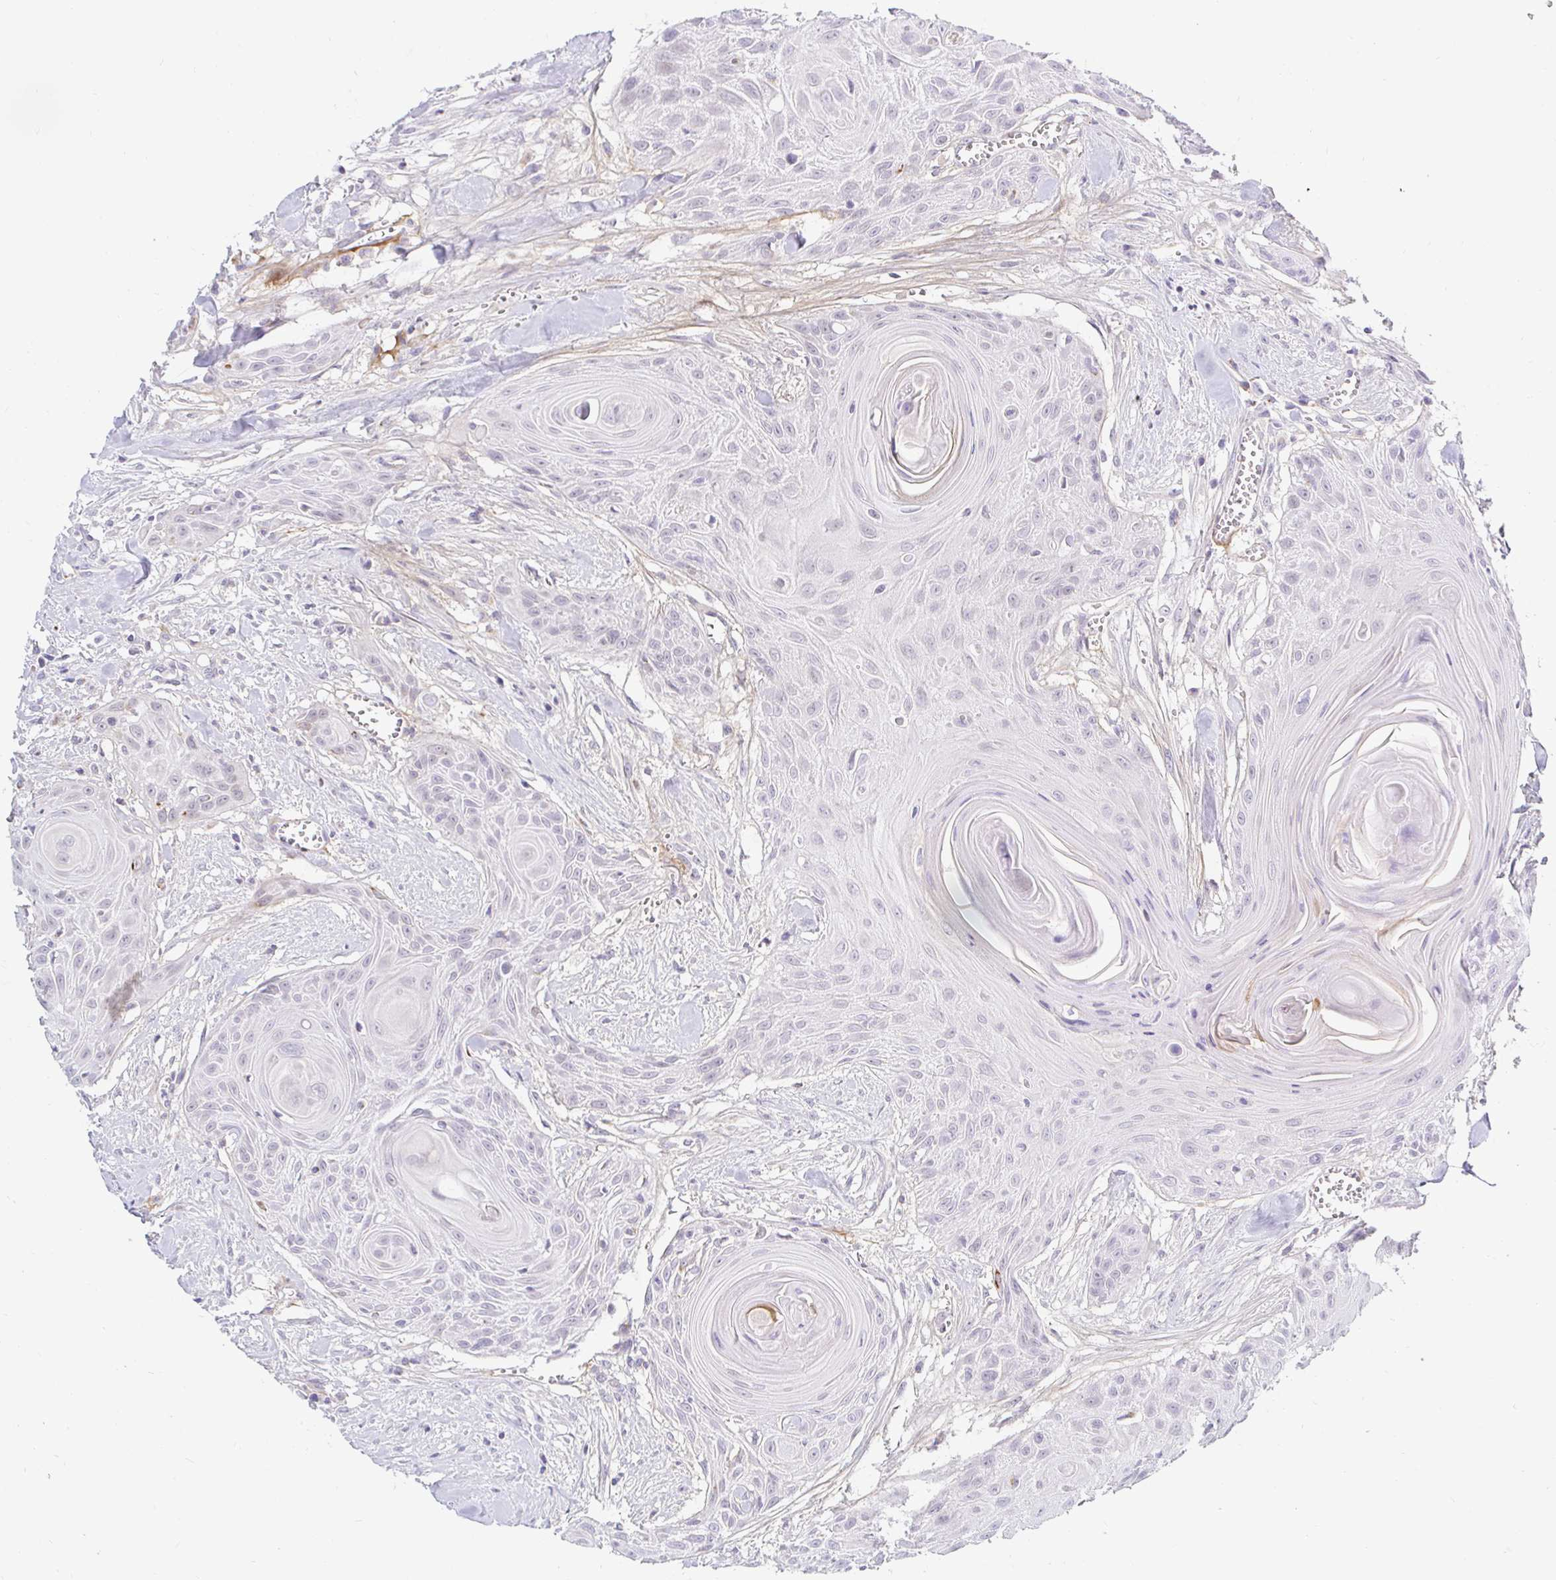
{"staining": {"intensity": "negative", "quantity": "none", "location": "none"}, "tissue": "head and neck cancer", "cell_type": "Tumor cells", "image_type": "cancer", "snomed": [{"axis": "morphology", "description": "Squamous cell carcinoma, NOS"}, {"axis": "topography", "description": "Lymph node"}, {"axis": "topography", "description": "Salivary gland"}, {"axis": "topography", "description": "Head-Neck"}], "caption": "IHC of head and neck cancer reveals no staining in tumor cells.", "gene": "OR51D1", "patient": {"sex": "female", "age": 74}}